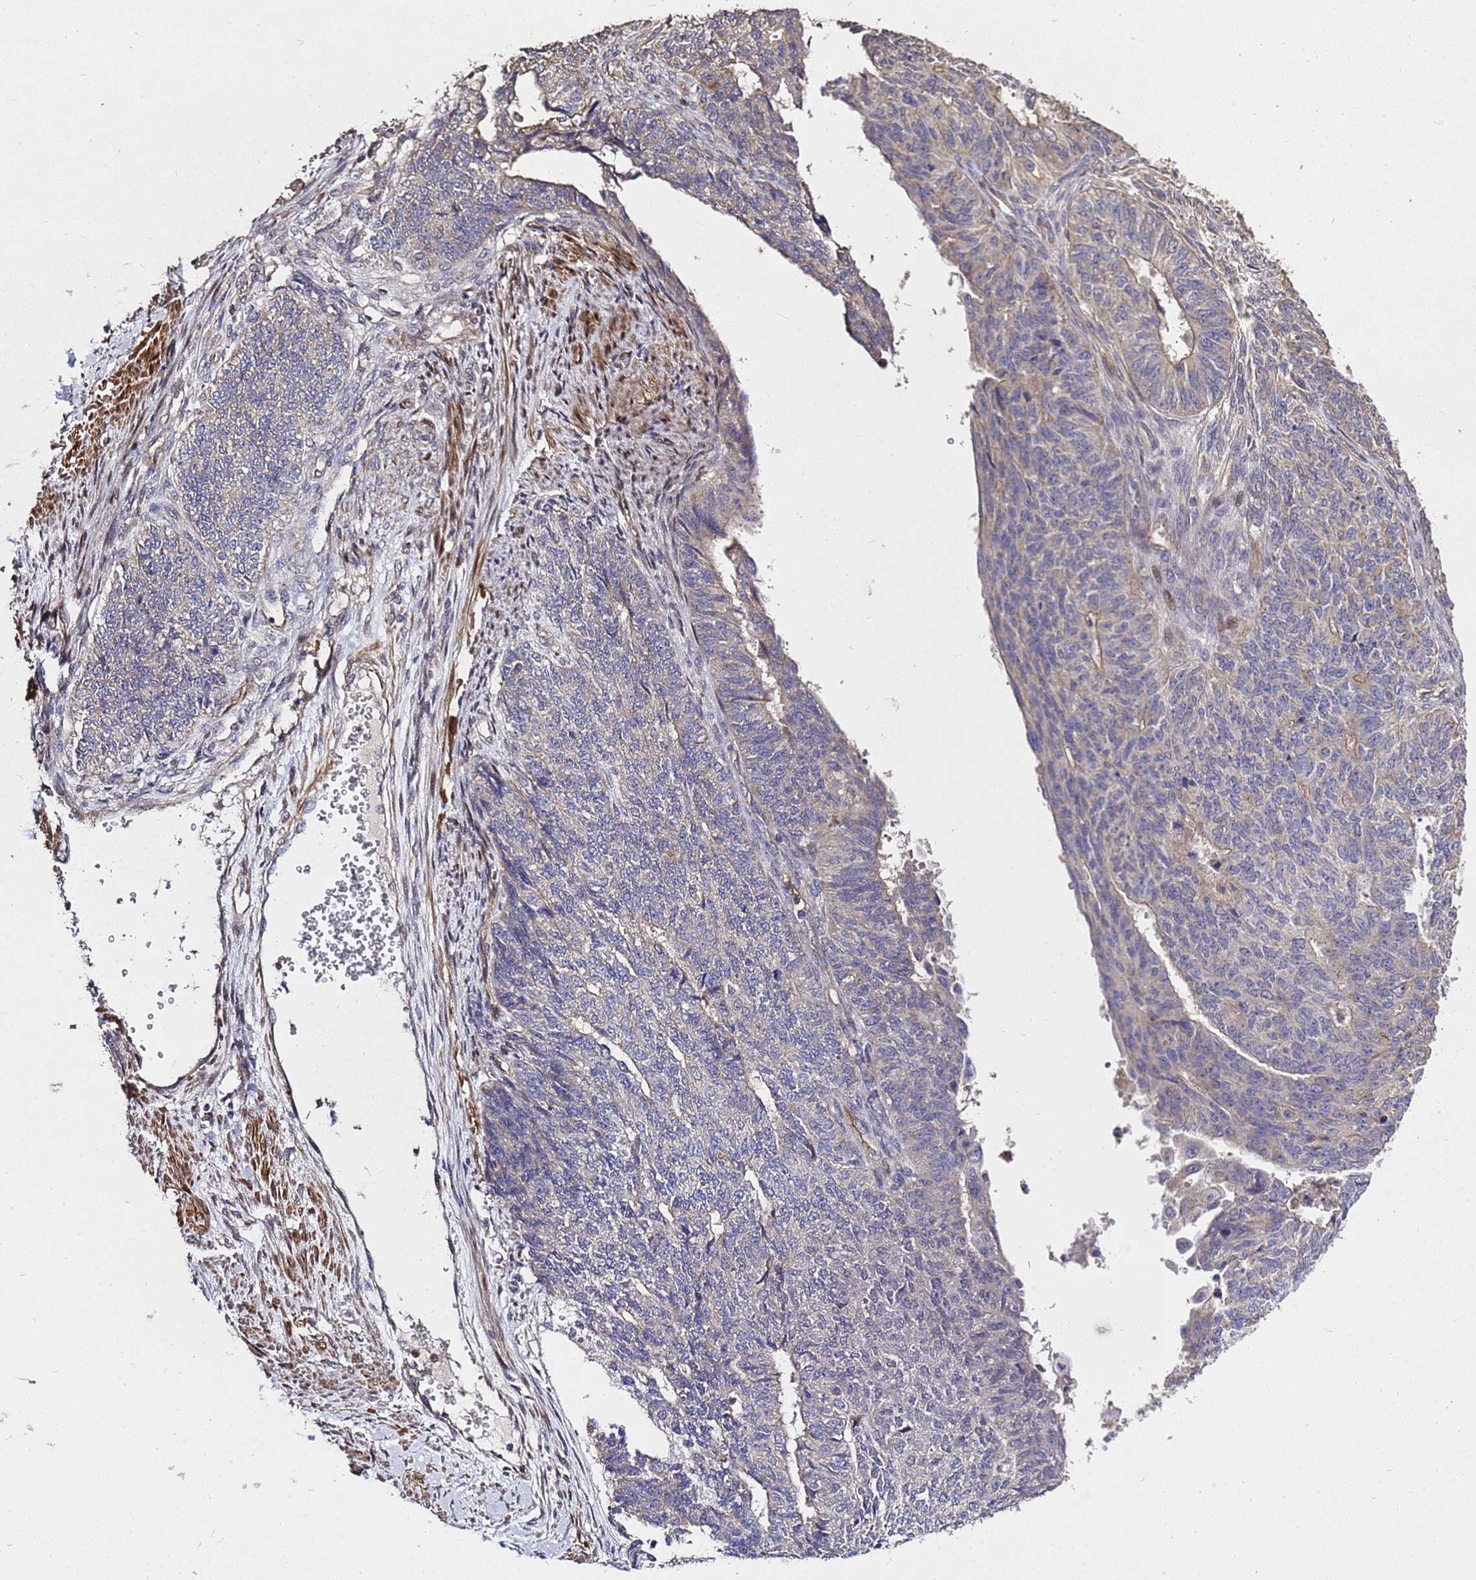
{"staining": {"intensity": "weak", "quantity": "<25%", "location": "cytoplasmic/membranous"}, "tissue": "endometrial cancer", "cell_type": "Tumor cells", "image_type": "cancer", "snomed": [{"axis": "morphology", "description": "Adenocarcinoma, NOS"}, {"axis": "topography", "description": "Endometrium"}], "caption": "IHC of adenocarcinoma (endometrial) demonstrates no expression in tumor cells.", "gene": "RSPRY1", "patient": {"sex": "female", "age": 32}}